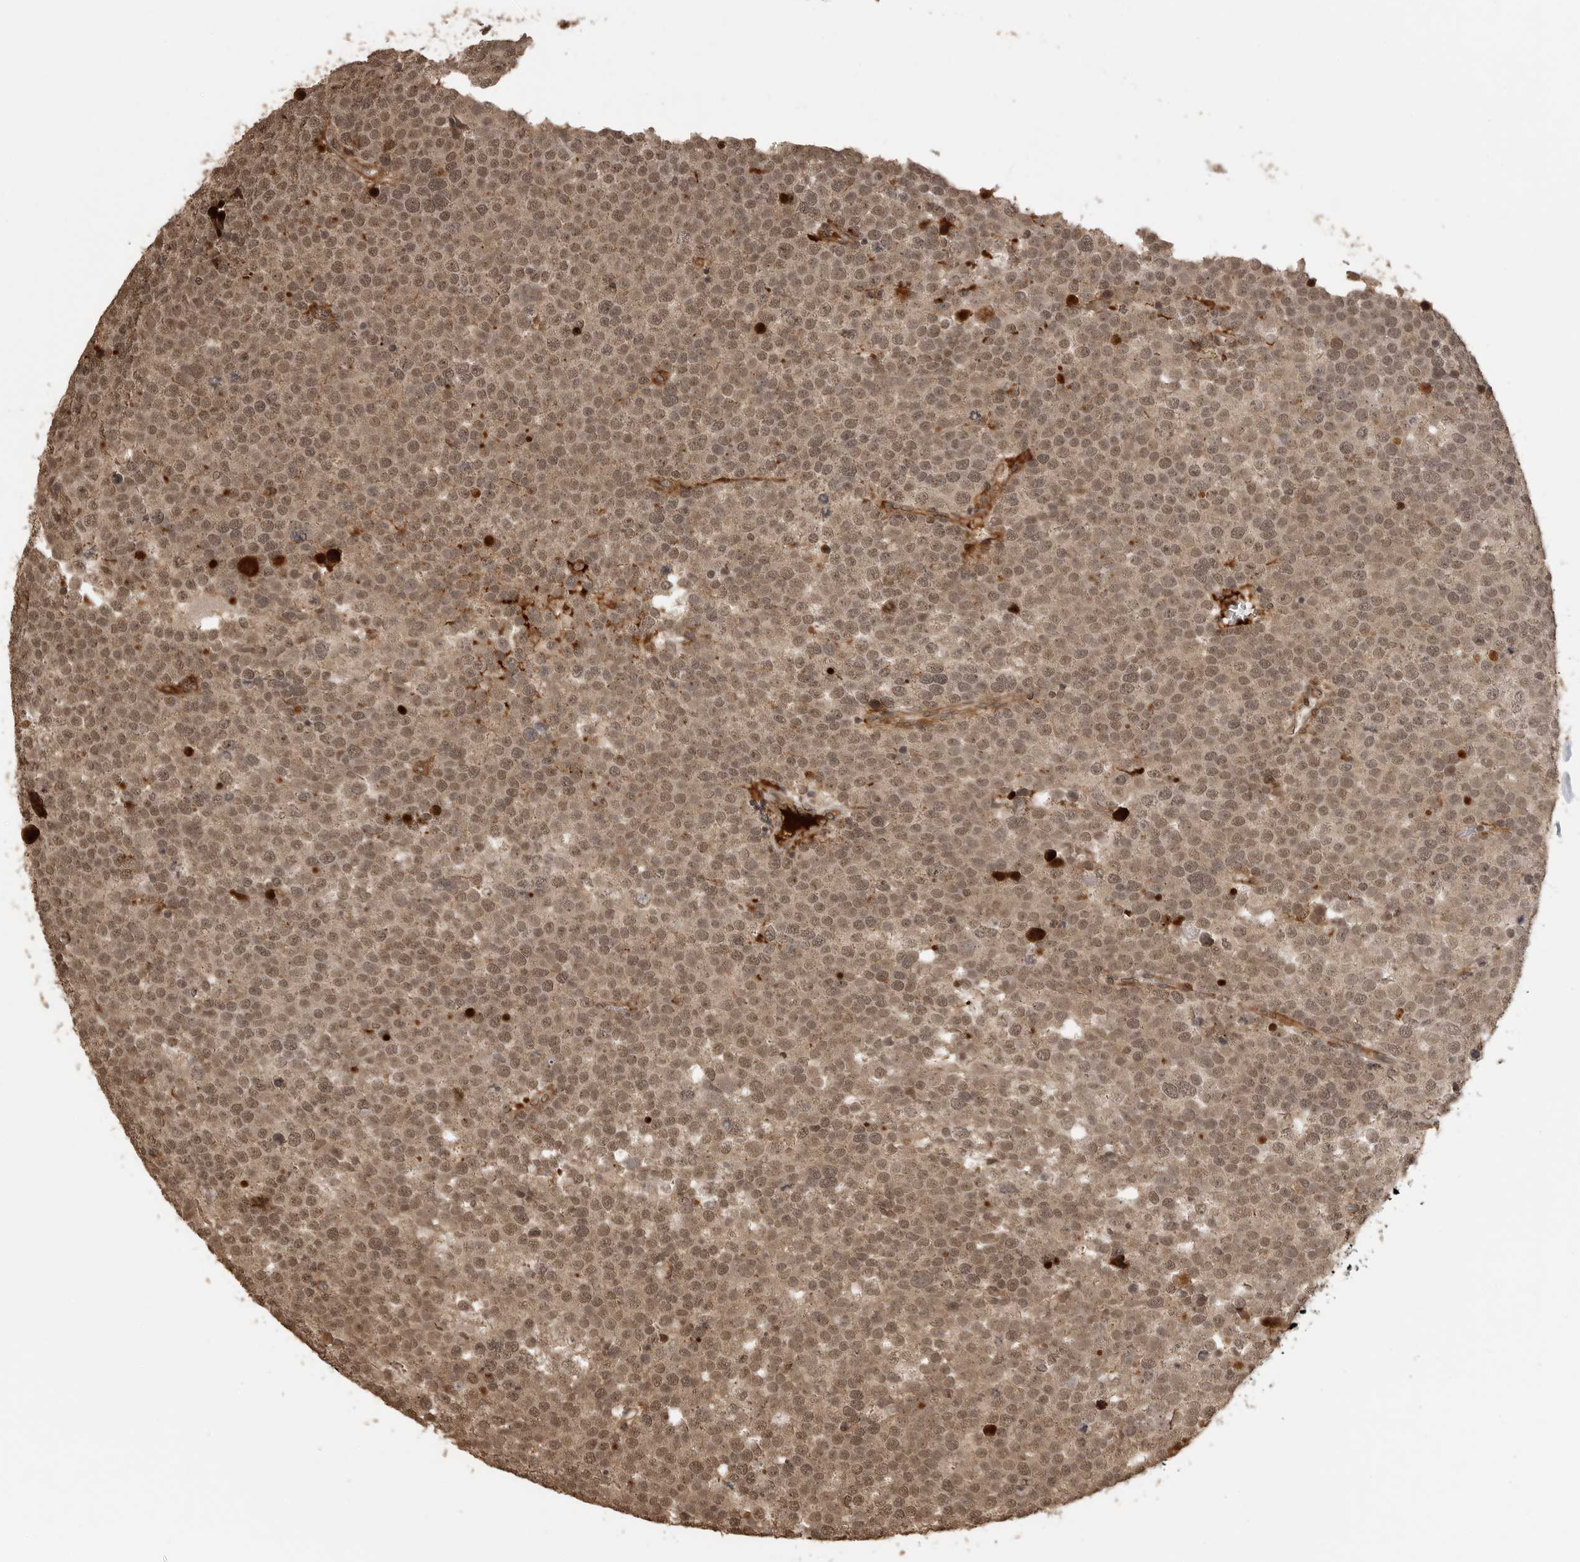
{"staining": {"intensity": "weak", "quantity": ">75%", "location": "nuclear"}, "tissue": "testis cancer", "cell_type": "Tumor cells", "image_type": "cancer", "snomed": [{"axis": "morphology", "description": "Seminoma, NOS"}, {"axis": "topography", "description": "Testis"}], "caption": "Protein staining of testis cancer (seminoma) tissue reveals weak nuclear positivity in about >75% of tumor cells.", "gene": "CLOCK", "patient": {"sex": "male", "age": 71}}